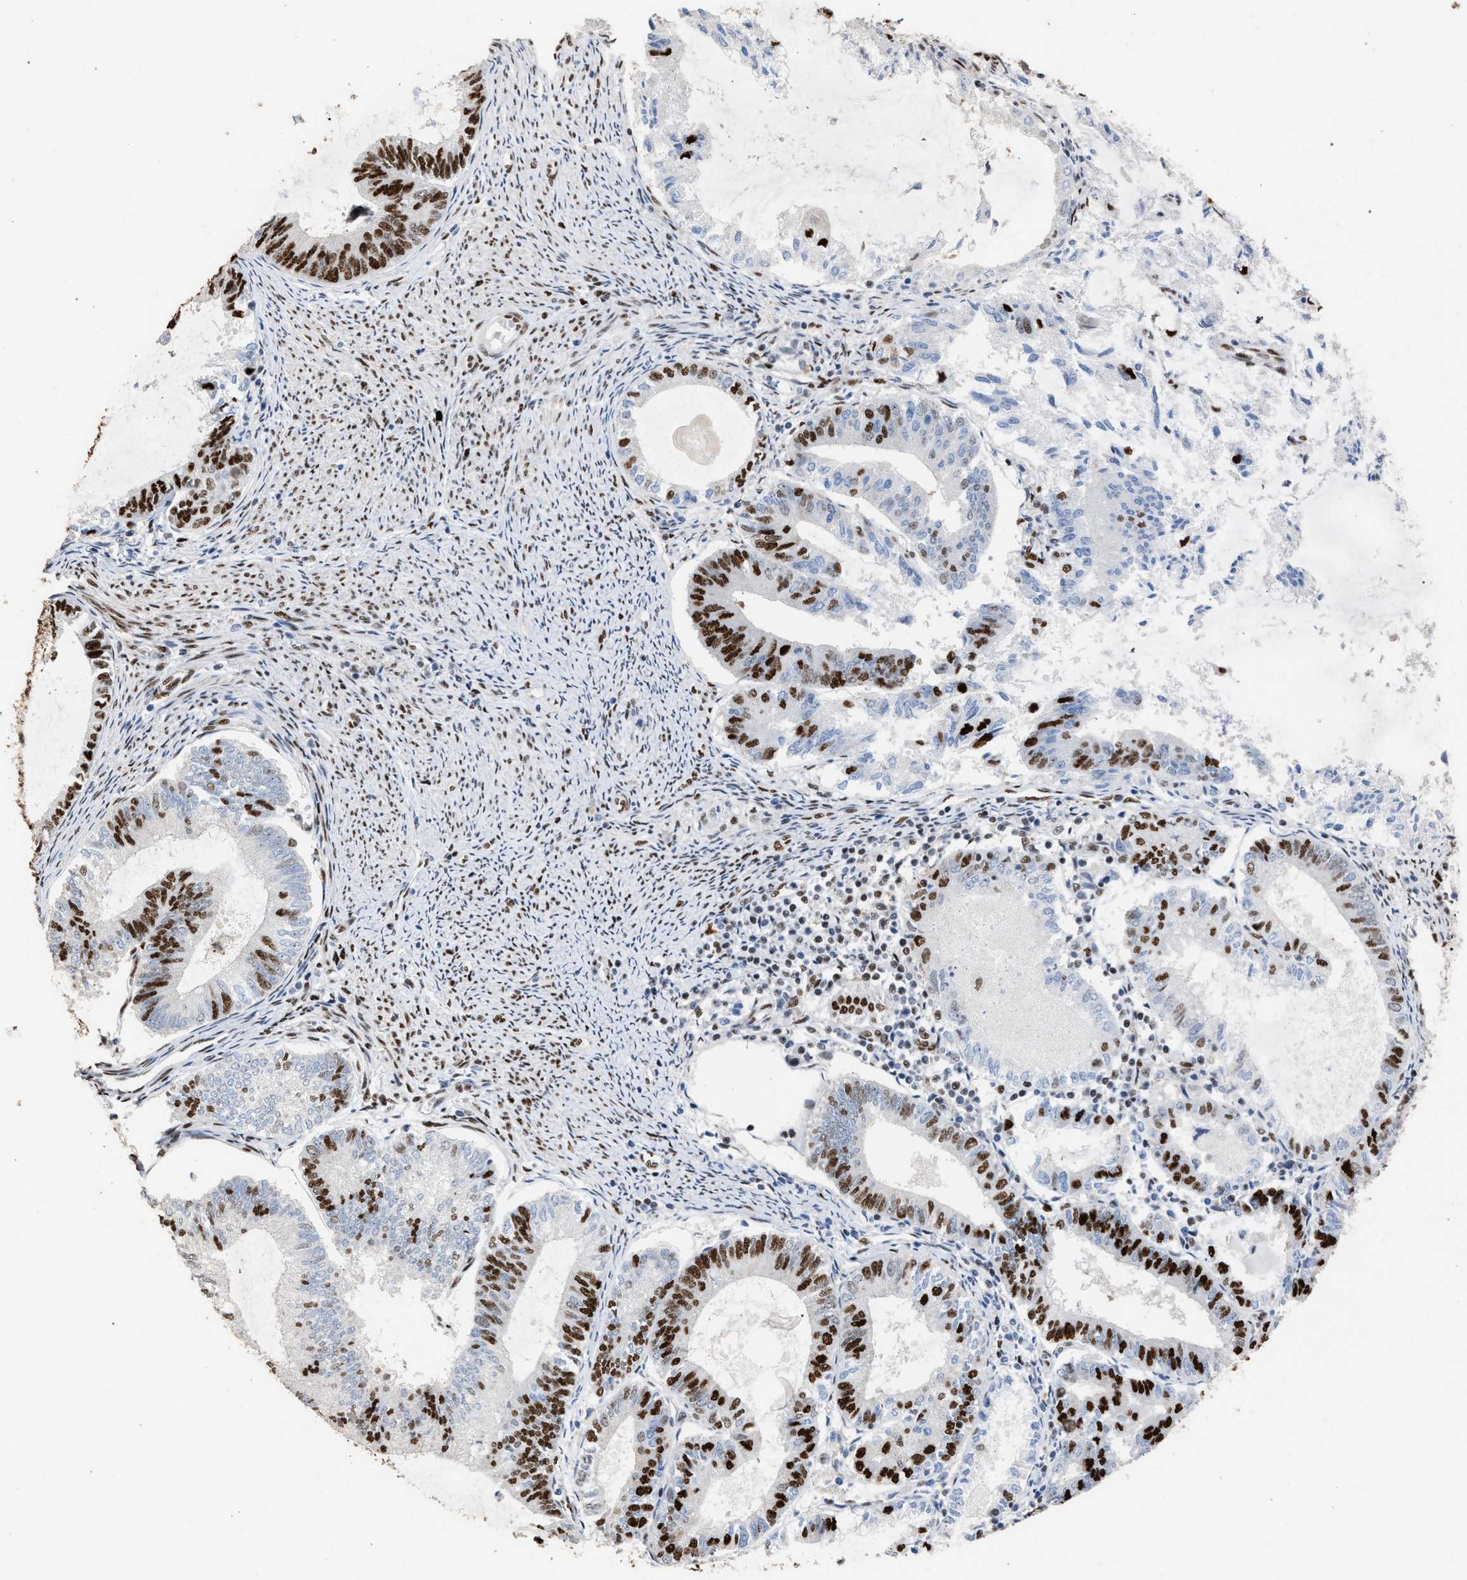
{"staining": {"intensity": "strong", "quantity": ">75%", "location": "nuclear"}, "tissue": "endometrial cancer", "cell_type": "Tumor cells", "image_type": "cancer", "snomed": [{"axis": "morphology", "description": "Adenocarcinoma, NOS"}, {"axis": "topography", "description": "Endometrium"}], "caption": "This image displays immunohistochemistry staining of adenocarcinoma (endometrial), with high strong nuclear staining in about >75% of tumor cells.", "gene": "TP53BP1", "patient": {"sex": "female", "age": 86}}